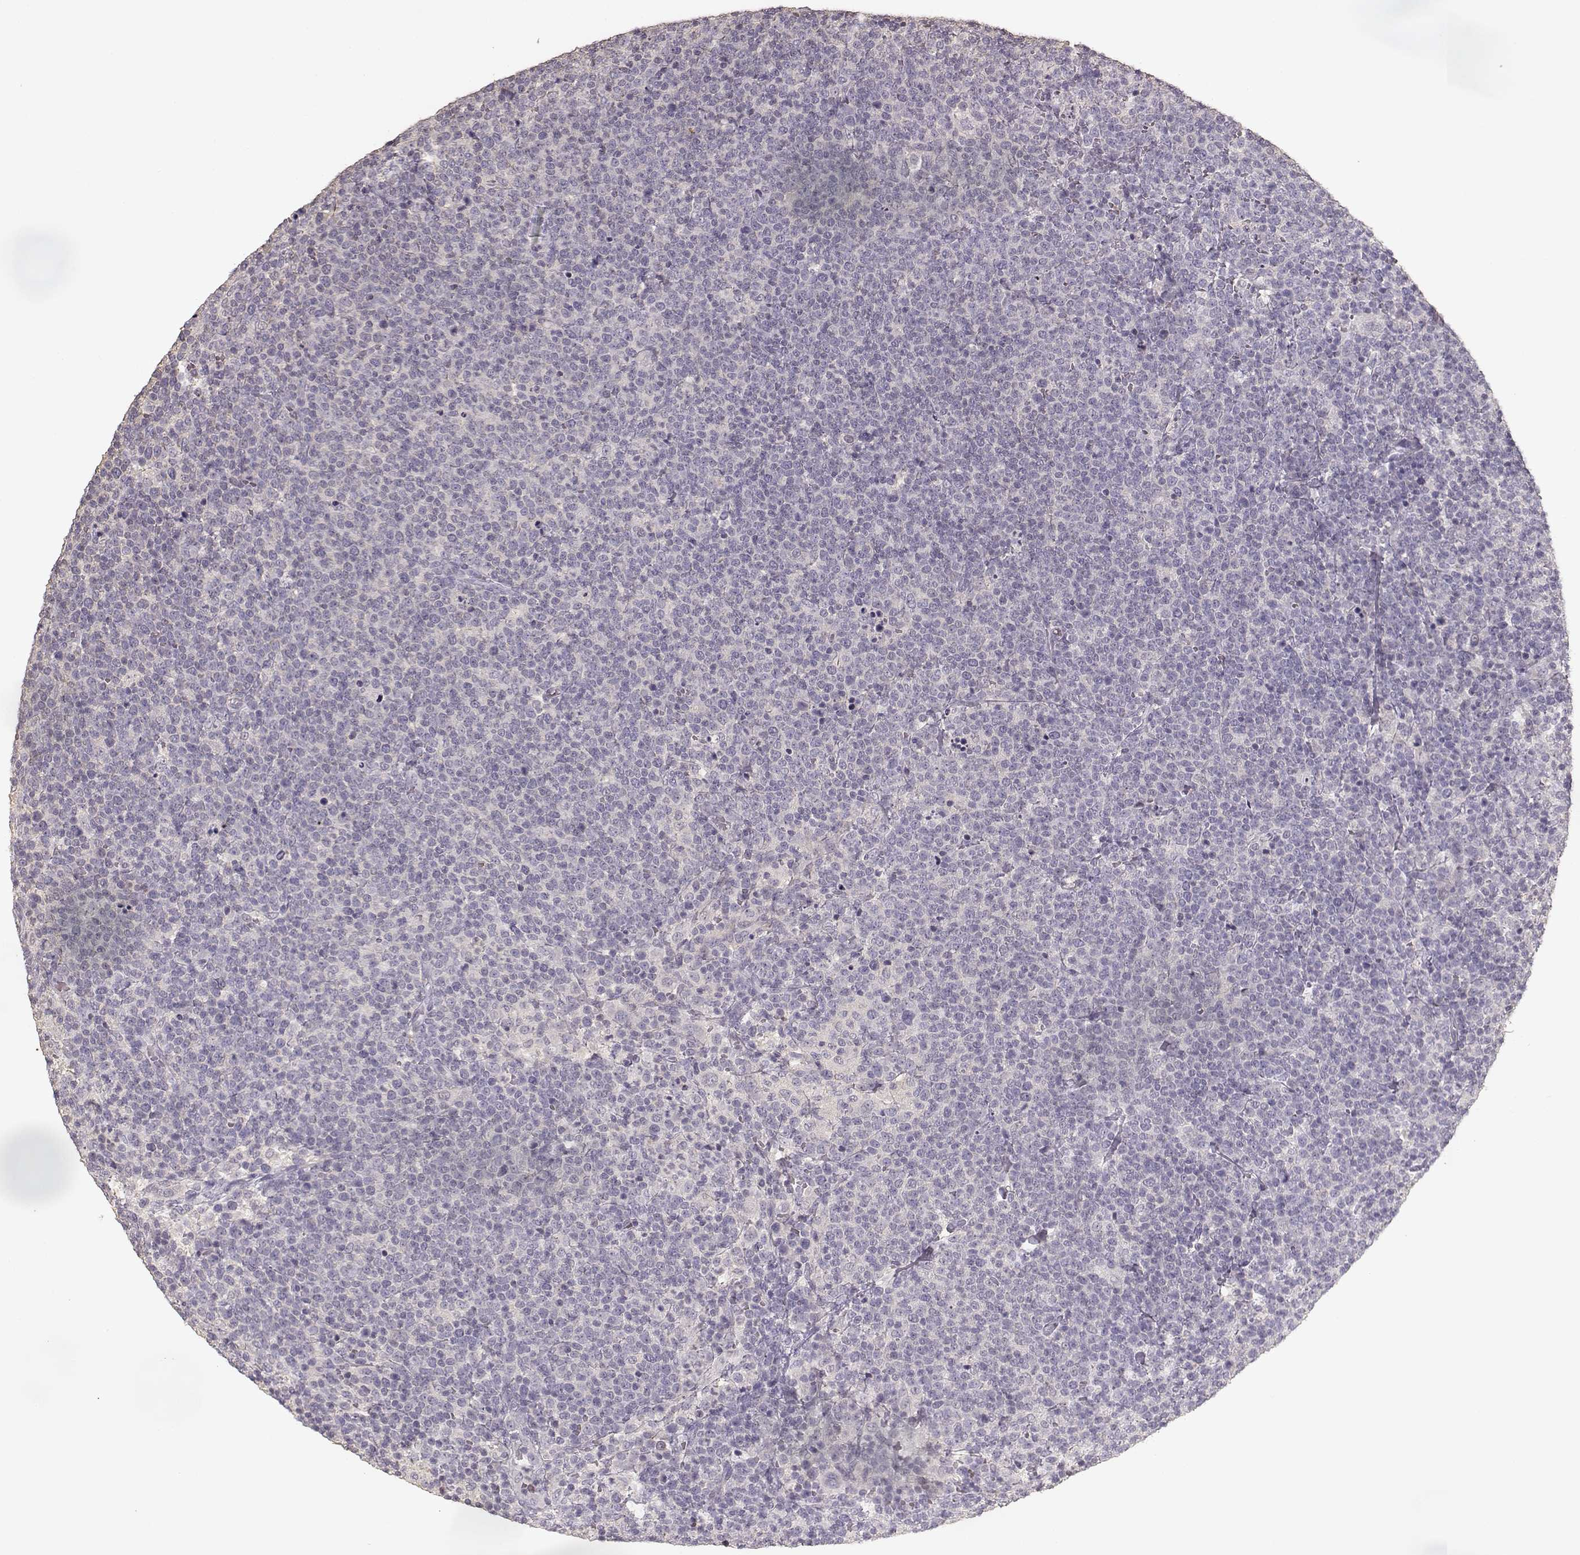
{"staining": {"intensity": "negative", "quantity": "none", "location": "none"}, "tissue": "lymphoma", "cell_type": "Tumor cells", "image_type": "cancer", "snomed": [{"axis": "morphology", "description": "Malignant lymphoma, non-Hodgkin's type, High grade"}, {"axis": "topography", "description": "Lymph node"}], "caption": "There is no significant staining in tumor cells of lymphoma.", "gene": "UROC1", "patient": {"sex": "male", "age": 61}}